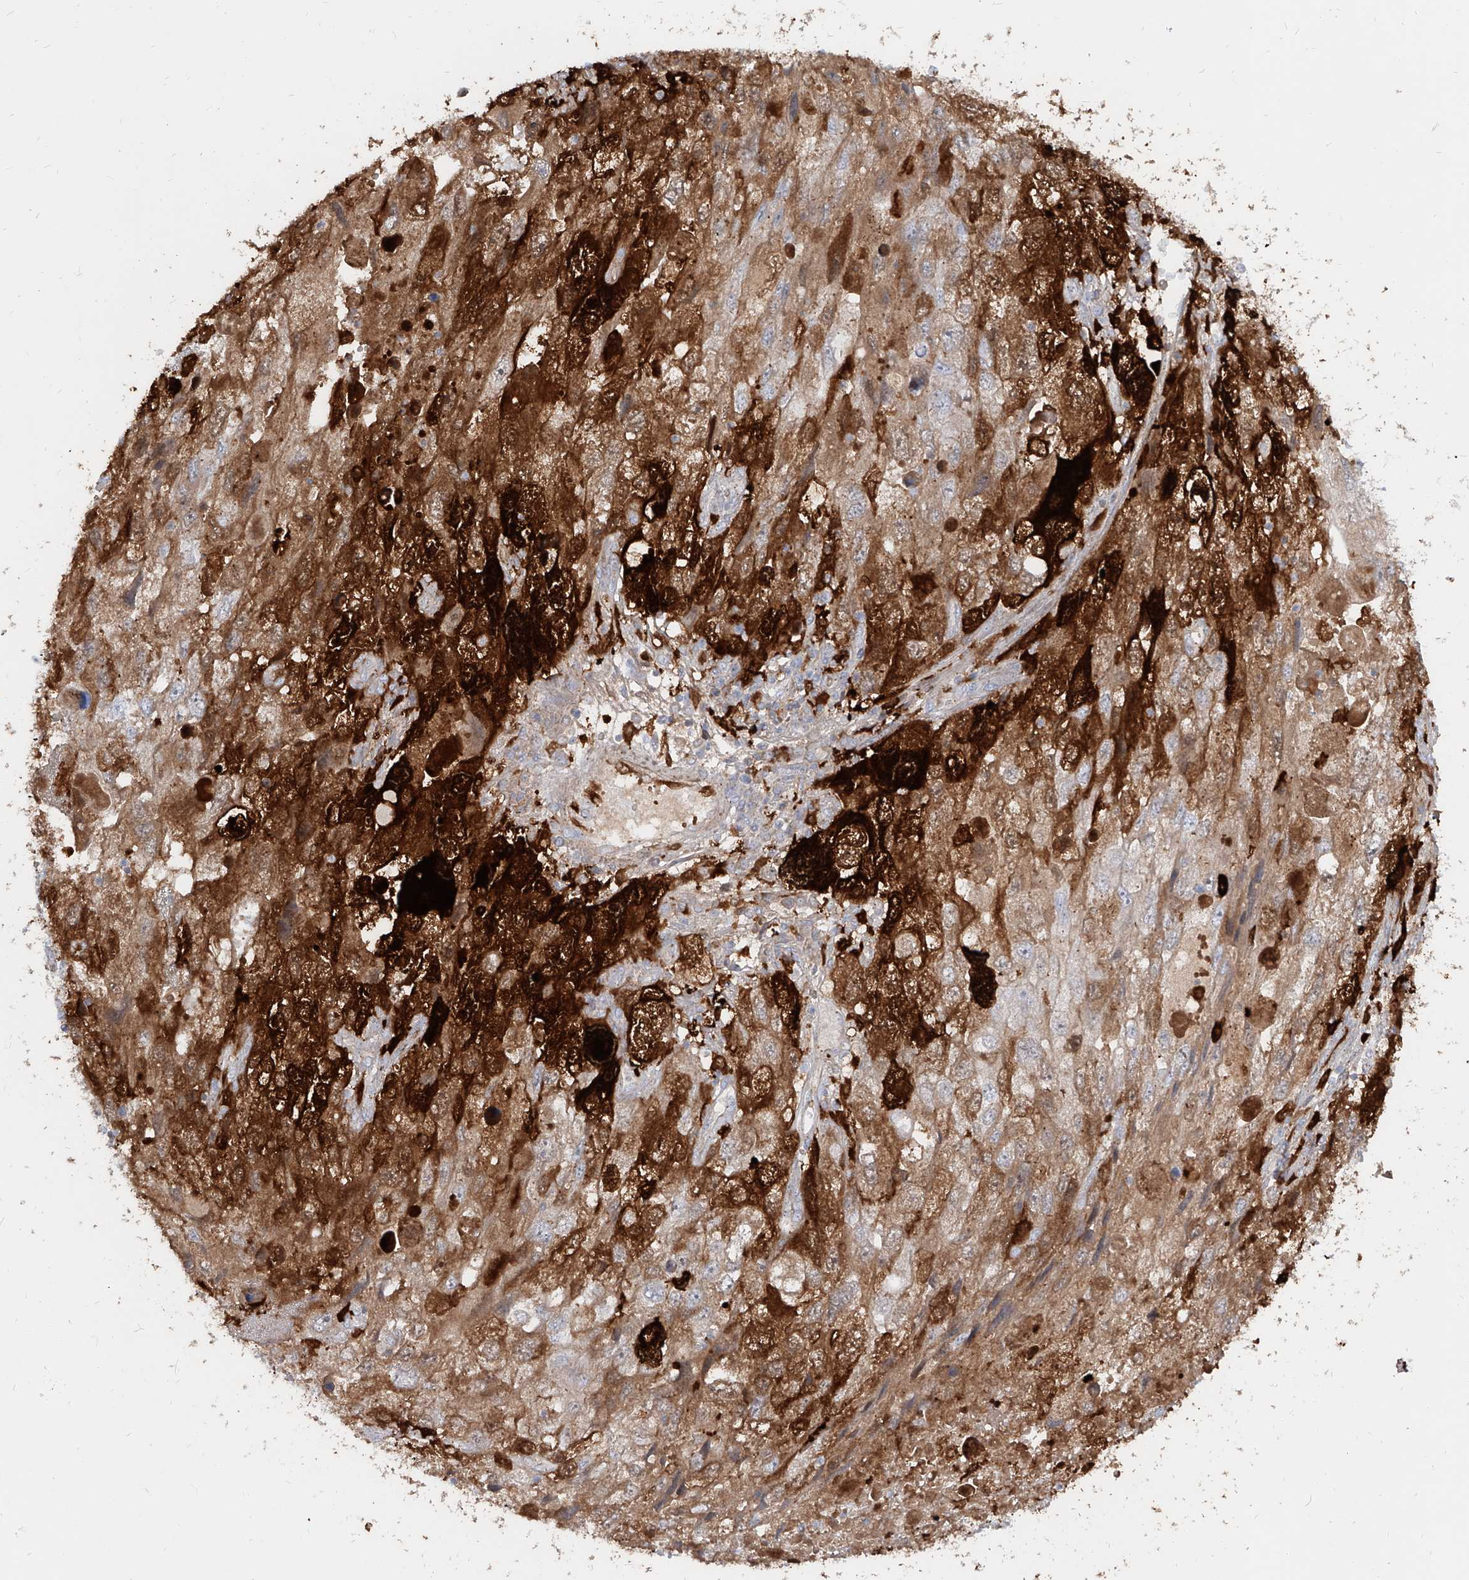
{"staining": {"intensity": "strong", "quantity": ">75%", "location": "cytoplasmic/membranous"}, "tissue": "endometrial cancer", "cell_type": "Tumor cells", "image_type": "cancer", "snomed": [{"axis": "morphology", "description": "Adenocarcinoma, NOS"}, {"axis": "topography", "description": "Endometrium"}], "caption": "Endometrial cancer was stained to show a protein in brown. There is high levels of strong cytoplasmic/membranous expression in about >75% of tumor cells. (DAB (3,3'-diaminobenzidine) IHC with brightfield microscopy, high magnification).", "gene": "KYNU", "patient": {"sex": "female", "age": 49}}